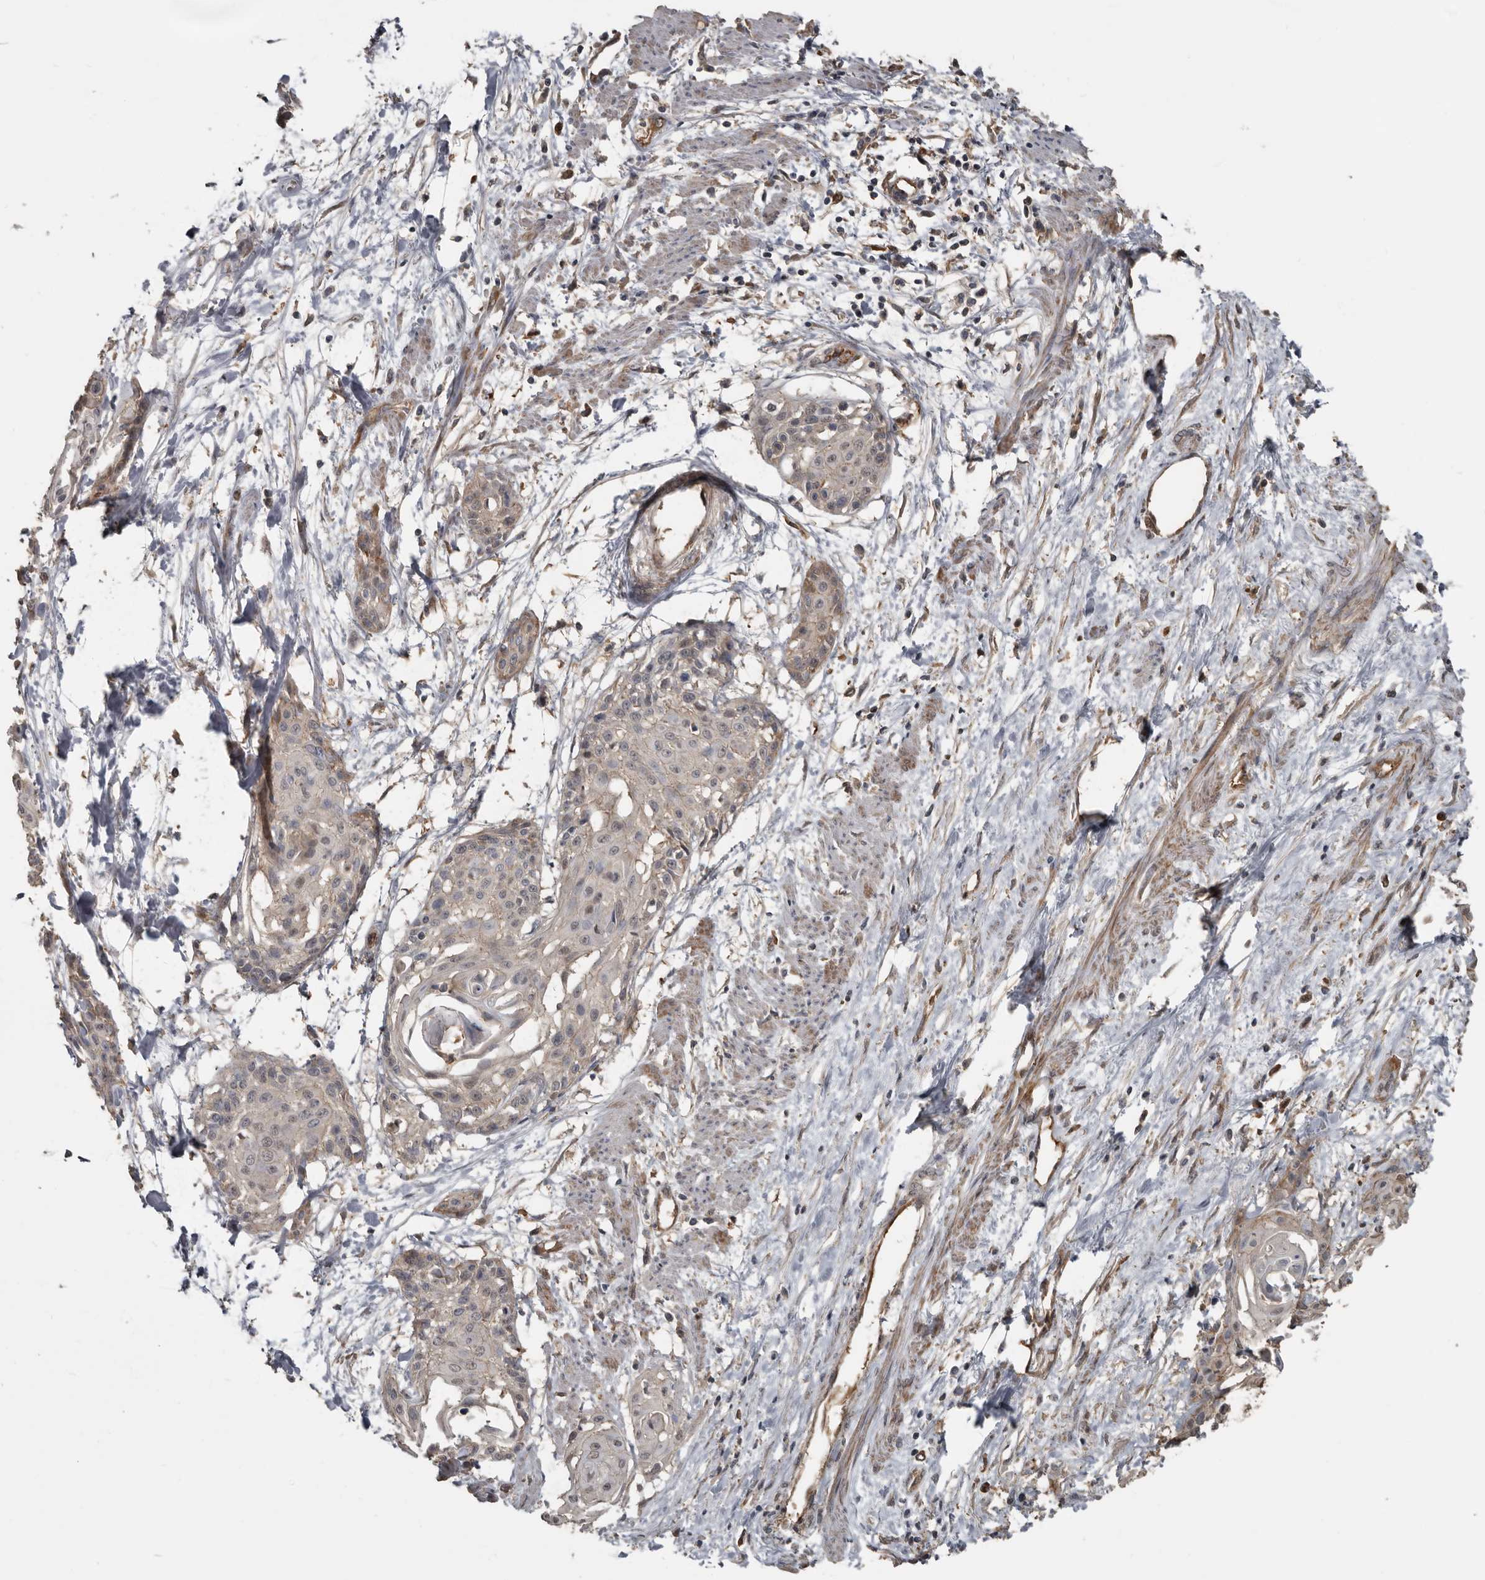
{"staining": {"intensity": "weak", "quantity": "25%-75%", "location": "cytoplasmic/membranous"}, "tissue": "cervical cancer", "cell_type": "Tumor cells", "image_type": "cancer", "snomed": [{"axis": "morphology", "description": "Squamous cell carcinoma, NOS"}, {"axis": "topography", "description": "Cervix"}], "caption": "Brown immunohistochemical staining in human cervical squamous cell carcinoma exhibits weak cytoplasmic/membranous staining in approximately 25%-75% of tumor cells.", "gene": "EXOC3L1", "patient": {"sex": "female", "age": 57}}